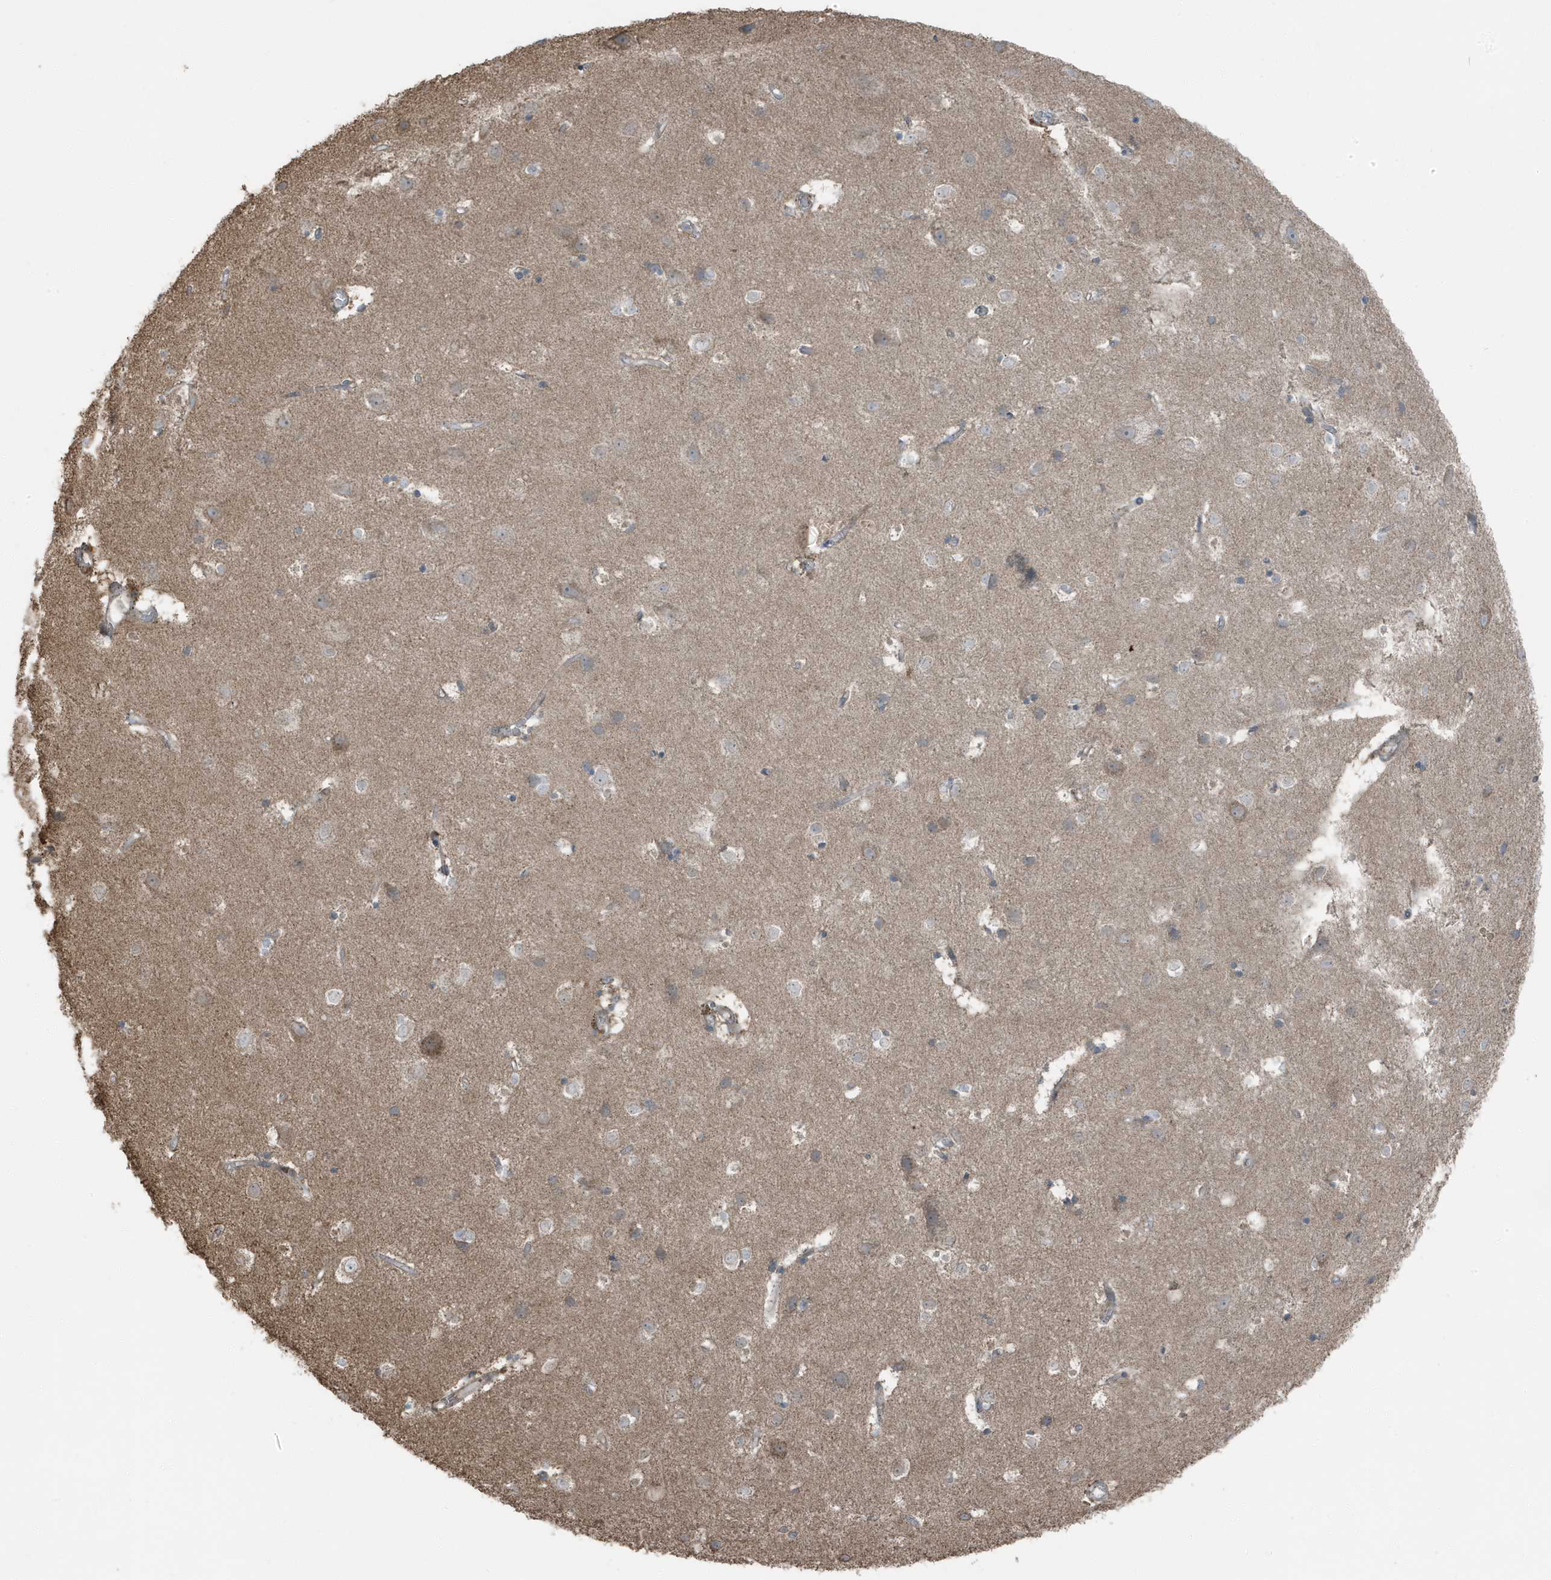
{"staining": {"intensity": "negative", "quantity": "none", "location": "none"}, "tissue": "cerebral cortex", "cell_type": "Endothelial cells", "image_type": "normal", "snomed": [{"axis": "morphology", "description": "Normal tissue, NOS"}, {"axis": "topography", "description": "Cerebral cortex"}], "caption": "Immunohistochemical staining of benign human cerebral cortex exhibits no significant positivity in endothelial cells.", "gene": "AZI2", "patient": {"sex": "male", "age": 54}}